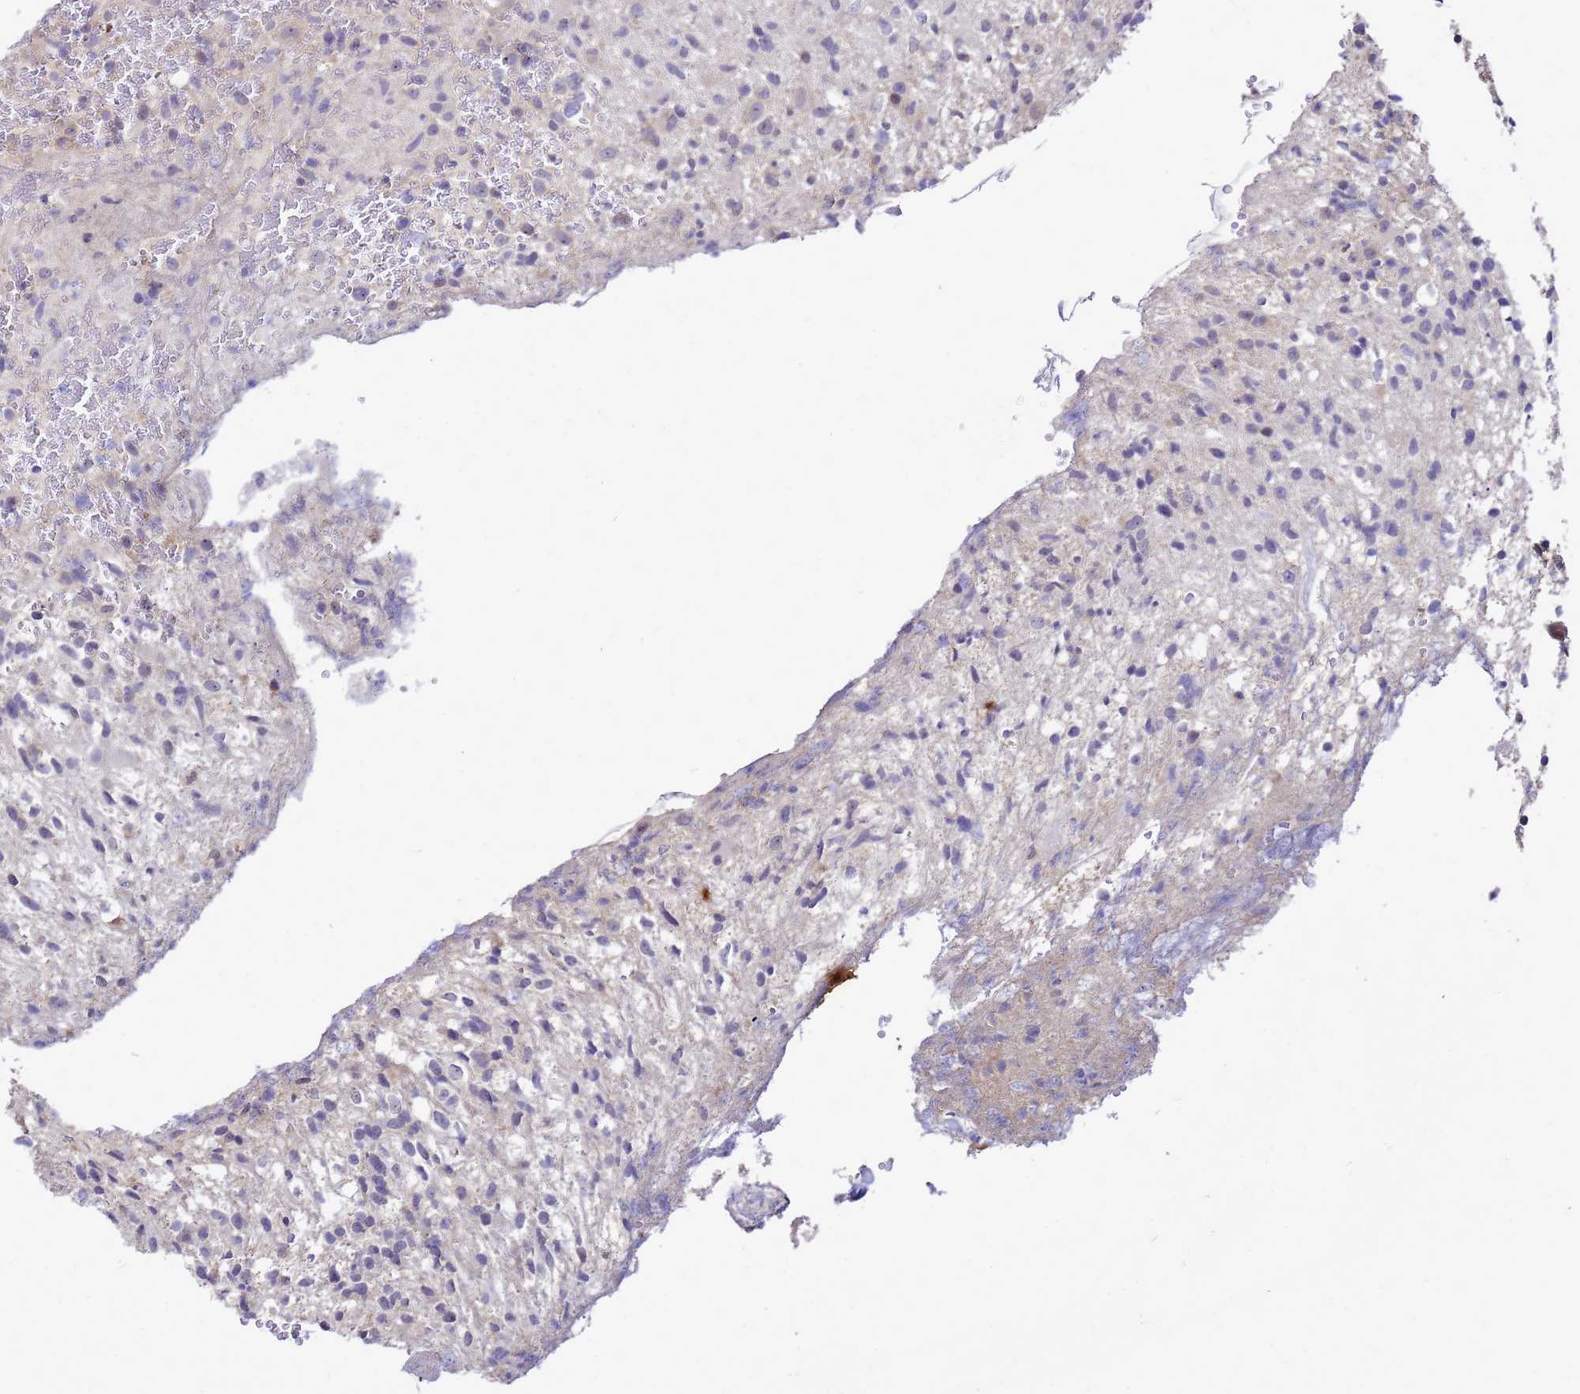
{"staining": {"intensity": "negative", "quantity": "none", "location": "none"}, "tissue": "glioma", "cell_type": "Tumor cells", "image_type": "cancer", "snomed": [{"axis": "morphology", "description": "Glioma, malignant, High grade"}, {"axis": "topography", "description": "Brain"}], "caption": "Immunohistochemical staining of high-grade glioma (malignant) shows no significant staining in tumor cells.", "gene": "RSPO1", "patient": {"sex": "male", "age": 56}}